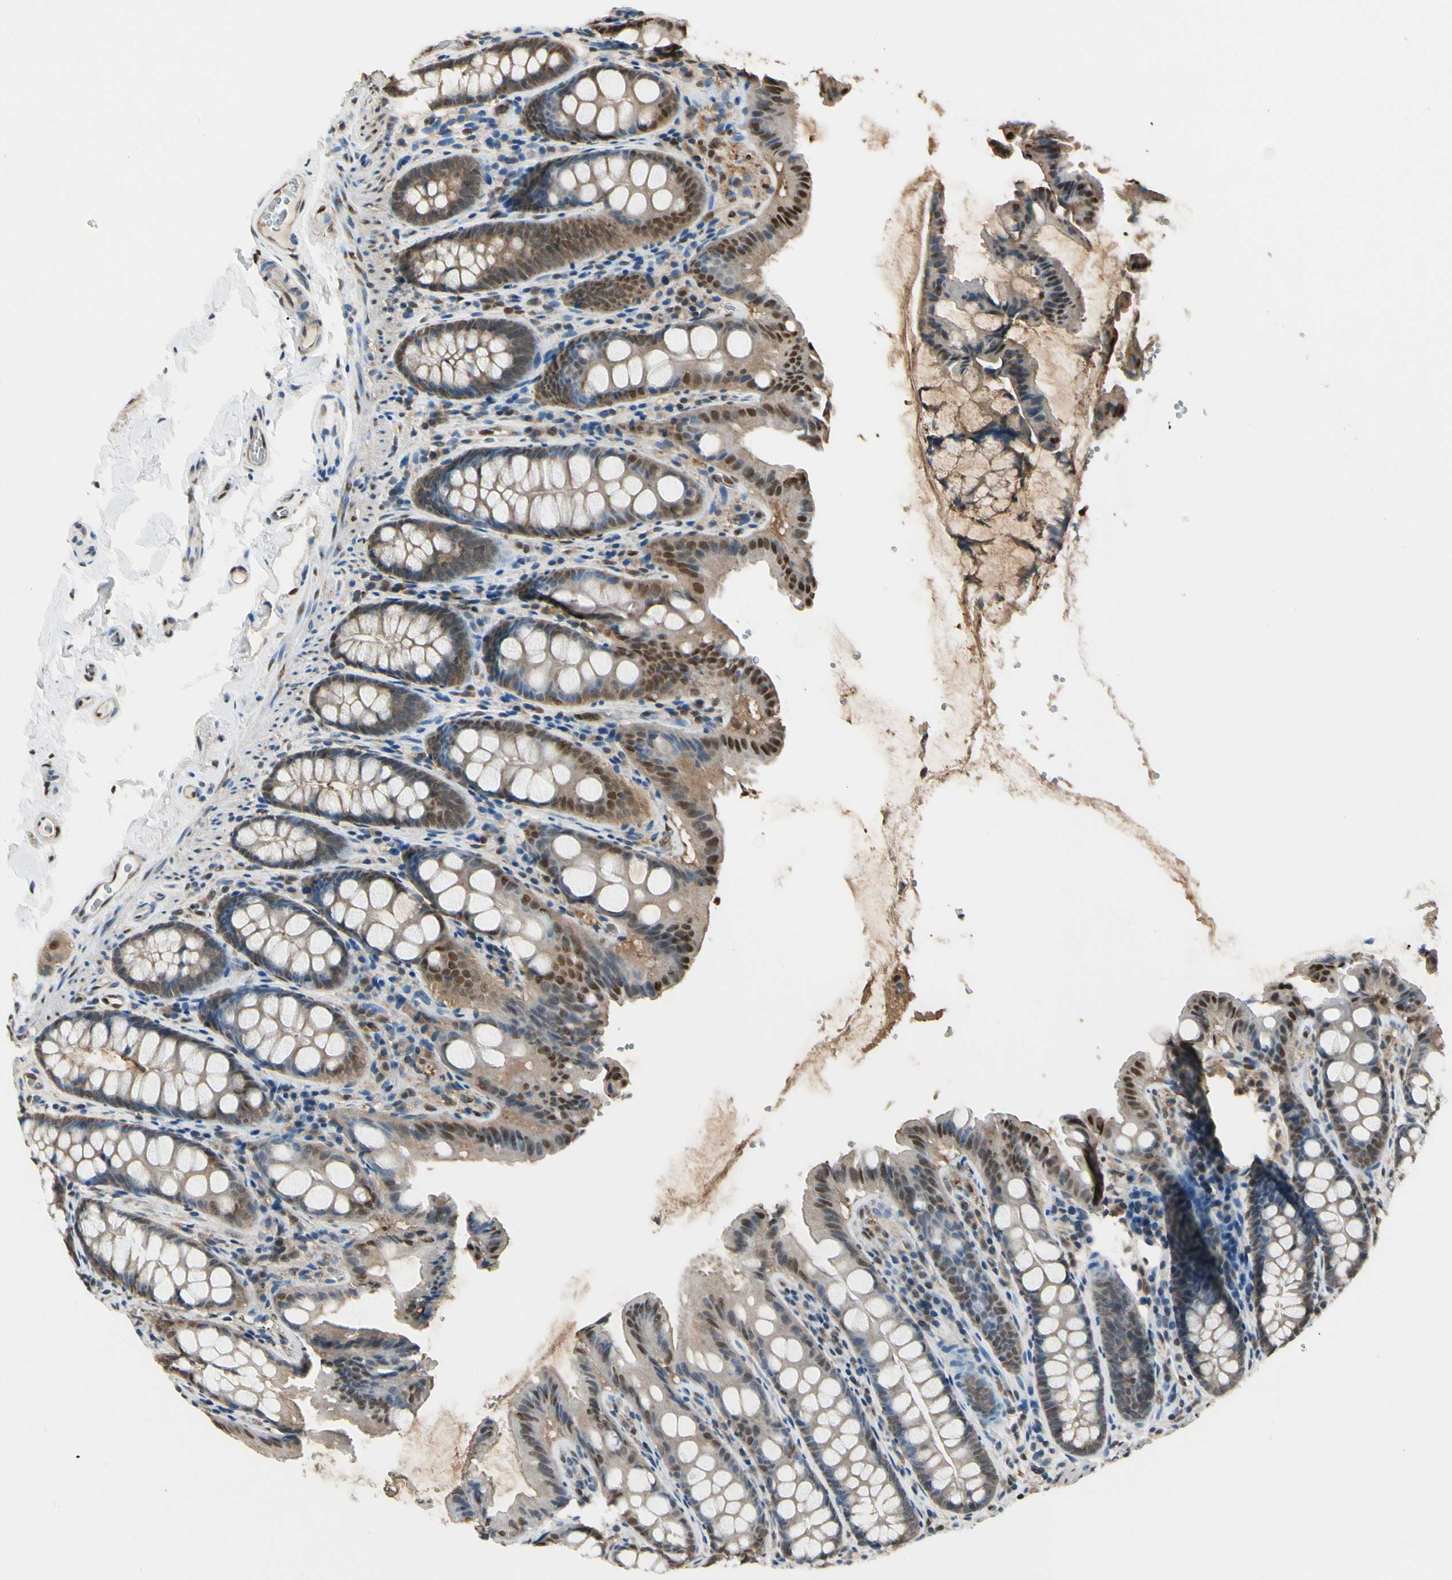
{"staining": {"intensity": "moderate", "quantity": ">75%", "location": "cytoplasmic/membranous,nuclear"}, "tissue": "colon", "cell_type": "Endothelial cells", "image_type": "normal", "snomed": [{"axis": "morphology", "description": "Normal tissue, NOS"}, {"axis": "topography", "description": "Colon"}], "caption": "Immunohistochemical staining of unremarkable human colon exhibits medium levels of moderate cytoplasmic/membranous,nuclear expression in approximately >75% of endothelial cells.", "gene": "PNCK", "patient": {"sex": "female", "age": 61}}